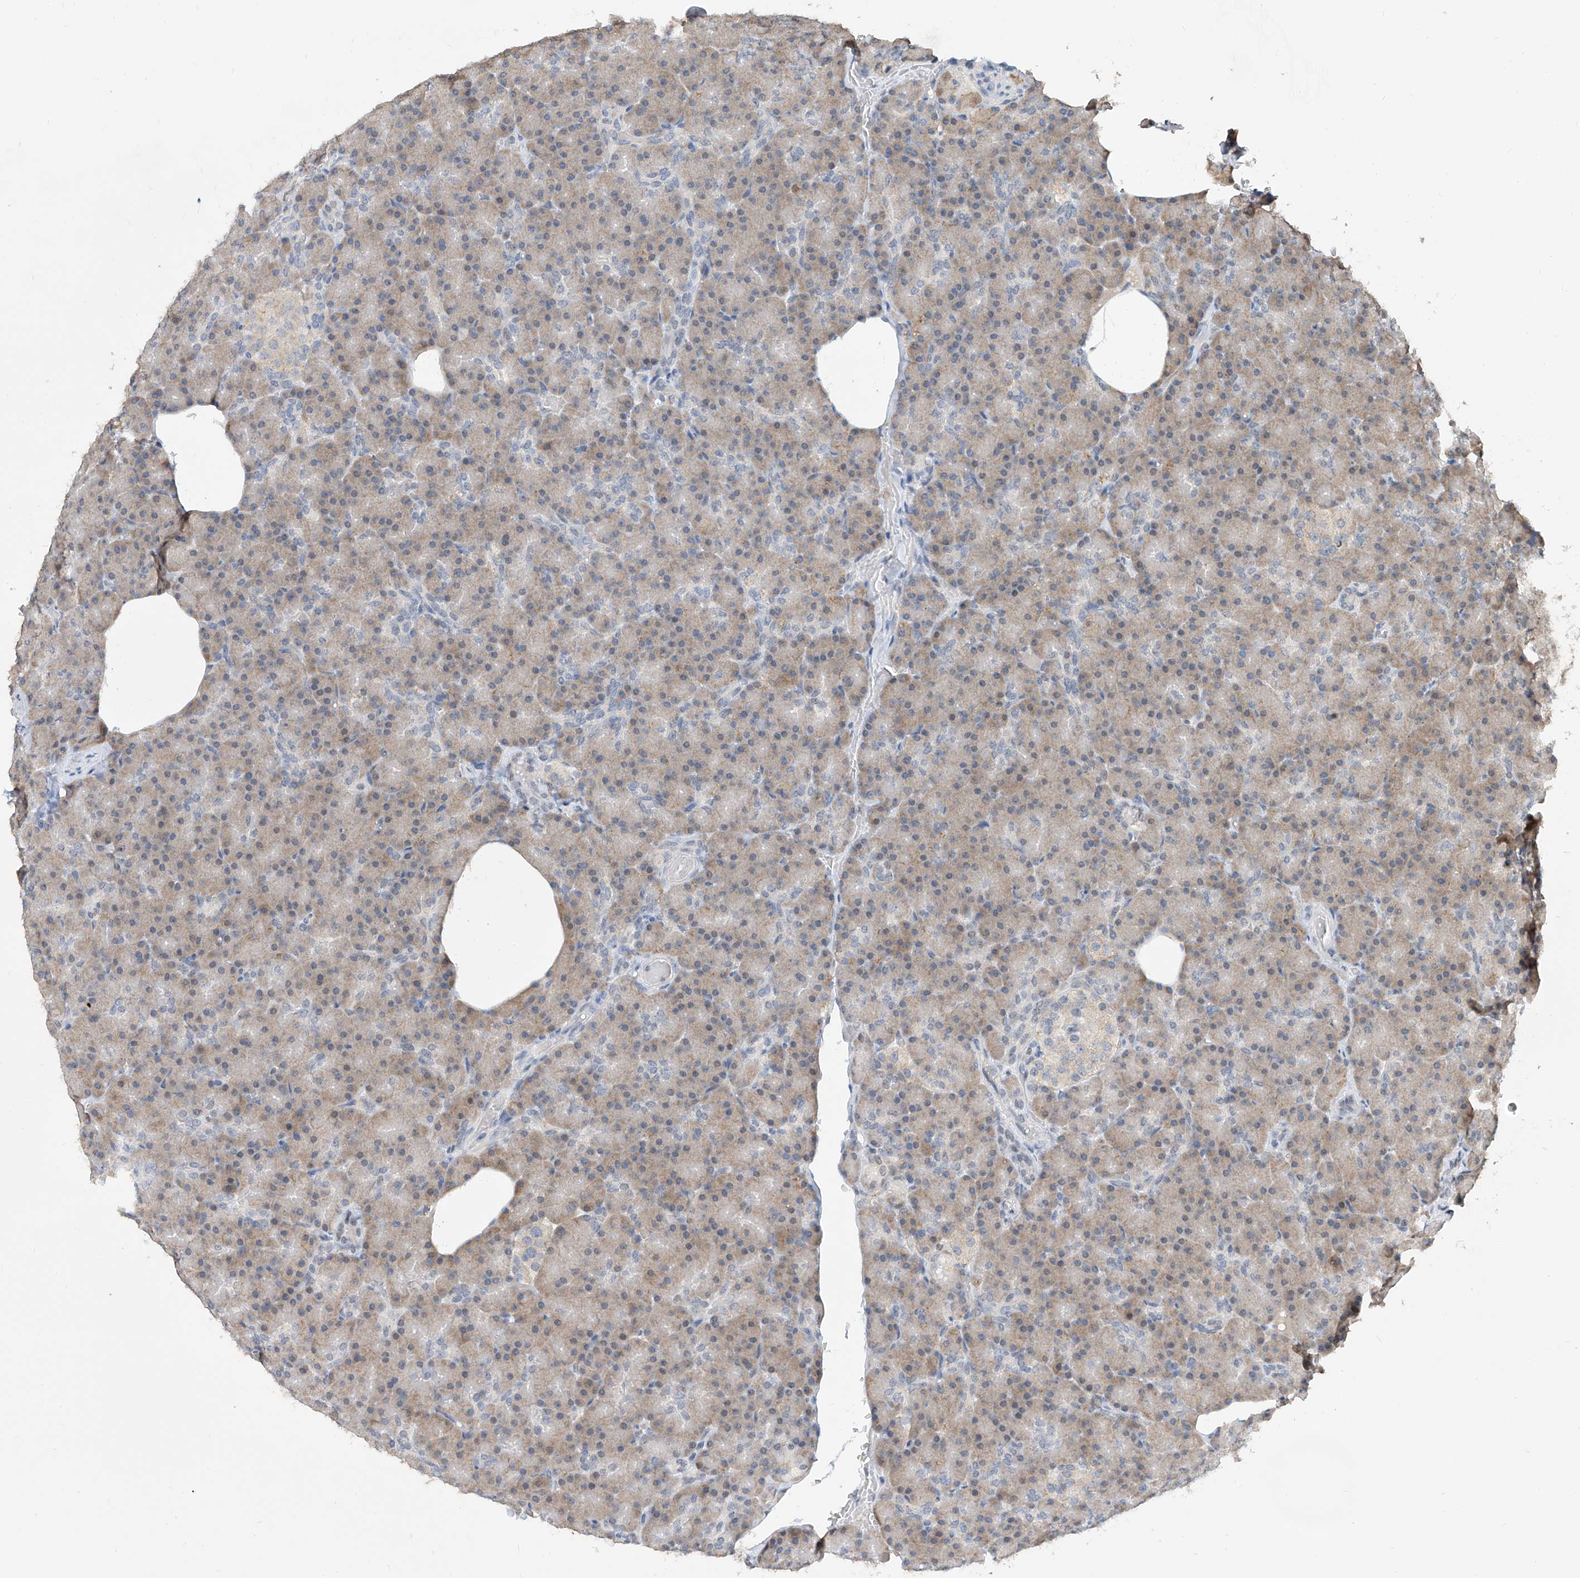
{"staining": {"intensity": "moderate", "quantity": "<25%", "location": "cytoplasmic/membranous"}, "tissue": "pancreas", "cell_type": "Exocrine glandular cells", "image_type": "normal", "snomed": [{"axis": "morphology", "description": "Normal tissue, NOS"}, {"axis": "topography", "description": "Pancreas"}], "caption": "This histopathology image displays immunohistochemistry staining of unremarkable pancreas, with low moderate cytoplasmic/membranous positivity in about <25% of exocrine glandular cells.", "gene": "CARMIL3", "patient": {"sex": "female", "age": 43}}